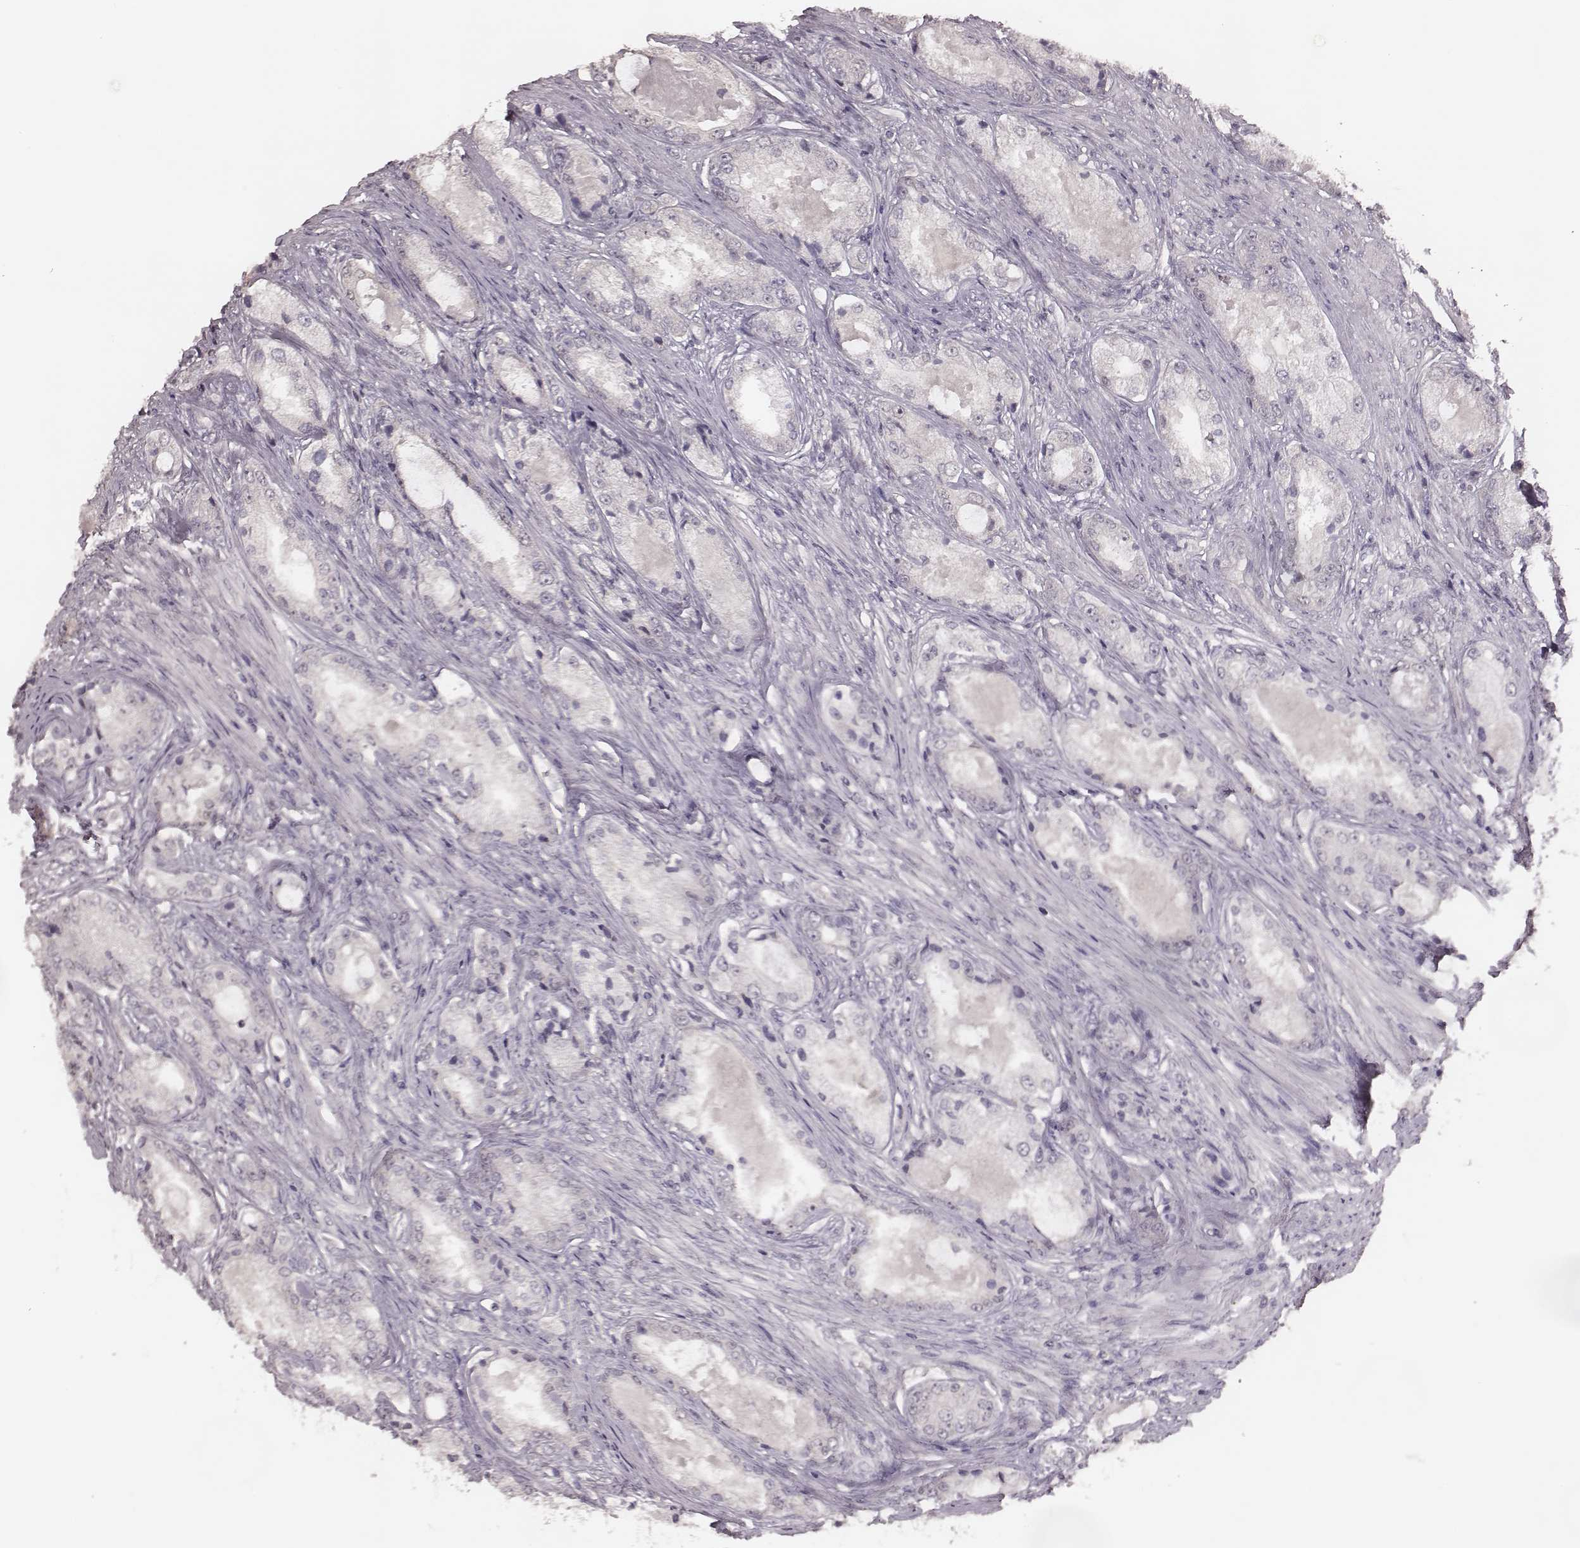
{"staining": {"intensity": "negative", "quantity": "none", "location": "none"}, "tissue": "prostate cancer", "cell_type": "Tumor cells", "image_type": "cancer", "snomed": [{"axis": "morphology", "description": "Adenocarcinoma, Low grade"}, {"axis": "topography", "description": "Prostate"}], "caption": "Tumor cells show no significant protein staining in prostate cancer.", "gene": "LY6K", "patient": {"sex": "male", "age": 68}}